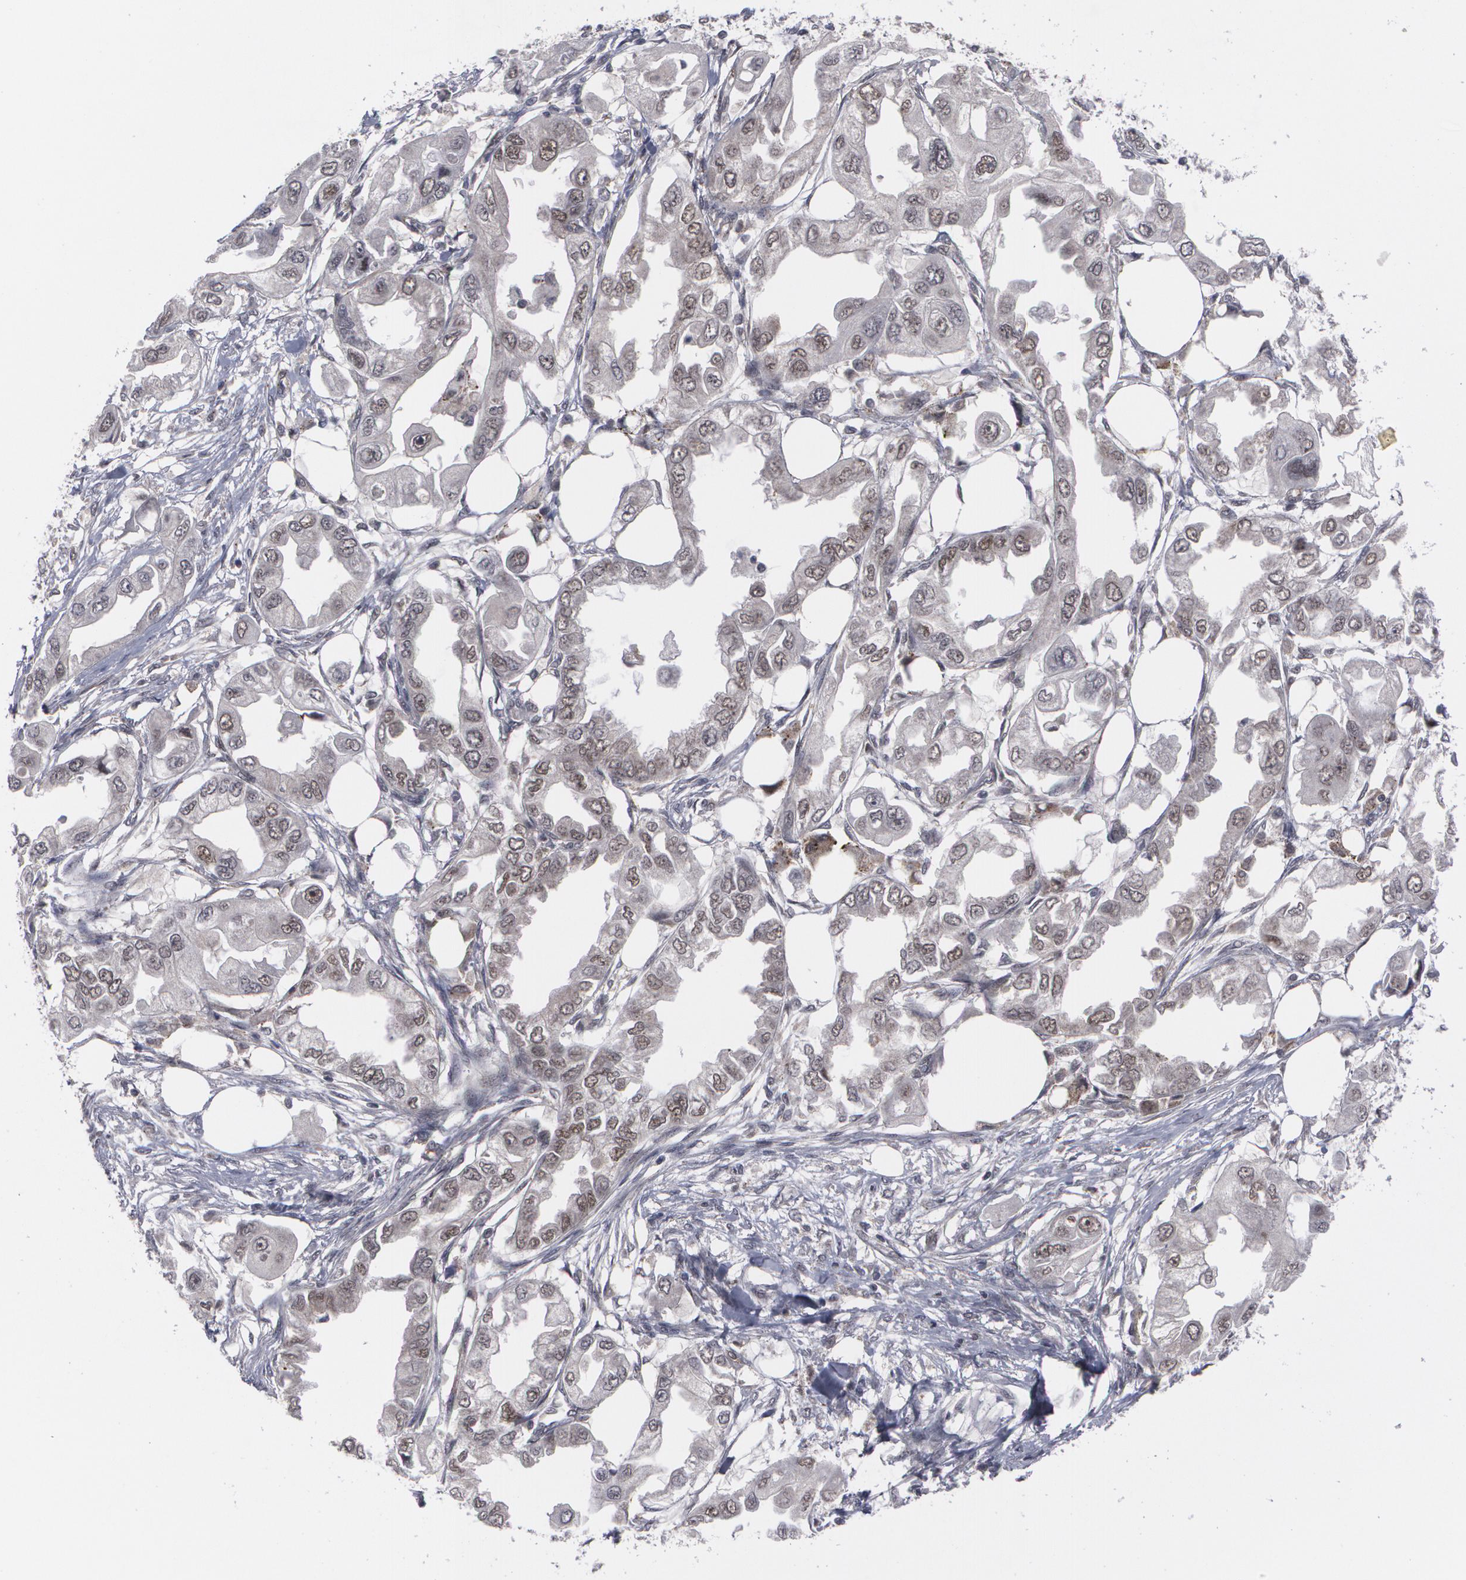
{"staining": {"intensity": "moderate", "quantity": "25%-75%", "location": "nuclear"}, "tissue": "endometrial cancer", "cell_type": "Tumor cells", "image_type": "cancer", "snomed": [{"axis": "morphology", "description": "Adenocarcinoma, NOS"}, {"axis": "topography", "description": "Endometrium"}], "caption": "Endometrial adenocarcinoma stained with DAB (3,3'-diaminobenzidine) immunohistochemistry exhibits medium levels of moderate nuclear staining in about 25%-75% of tumor cells. The protein is shown in brown color, while the nuclei are stained blue.", "gene": "INTS6", "patient": {"sex": "female", "age": 67}}